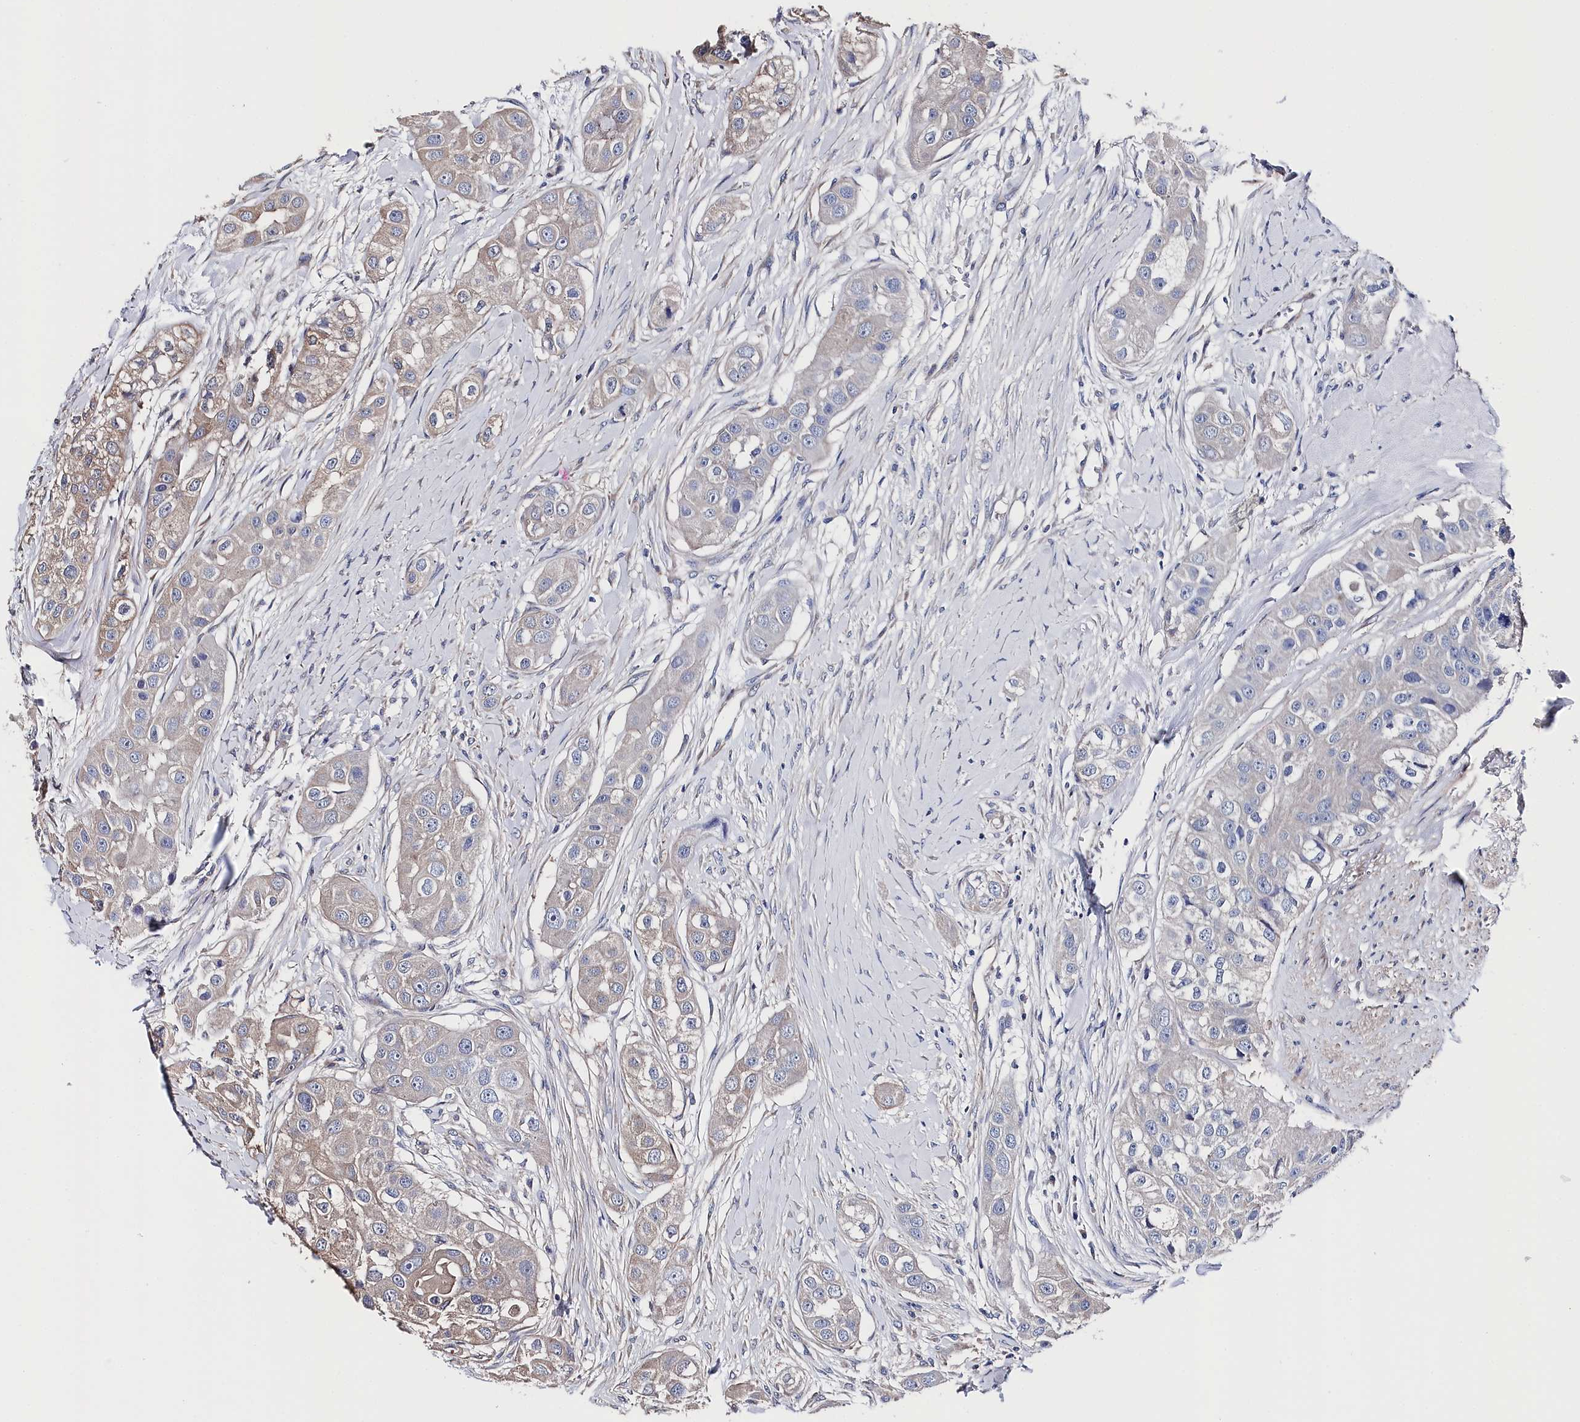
{"staining": {"intensity": "weak", "quantity": "<25%", "location": "cytoplasmic/membranous"}, "tissue": "head and neck cancer", "cell_type": "Tumor cells", "image_type": "cancer", "snomed": [{"axis": "morphology", "description": "Normal tissue, NOS"}, {"axis": "morphology", "description": "Squamous cell carcinoma, NOS"}, {"axis": "topography", "description": "Skeletal muscle"}, {"axis": "topography", "description": "Head-Neck"}], "caption": "Immunohistochemistry (IHC) micrograph of head and neck cancer stained for a protein (brown), which displays no staining in tumor cells.", "gene": "BHMT", "patient": {"sex": "male", "age": 51}}